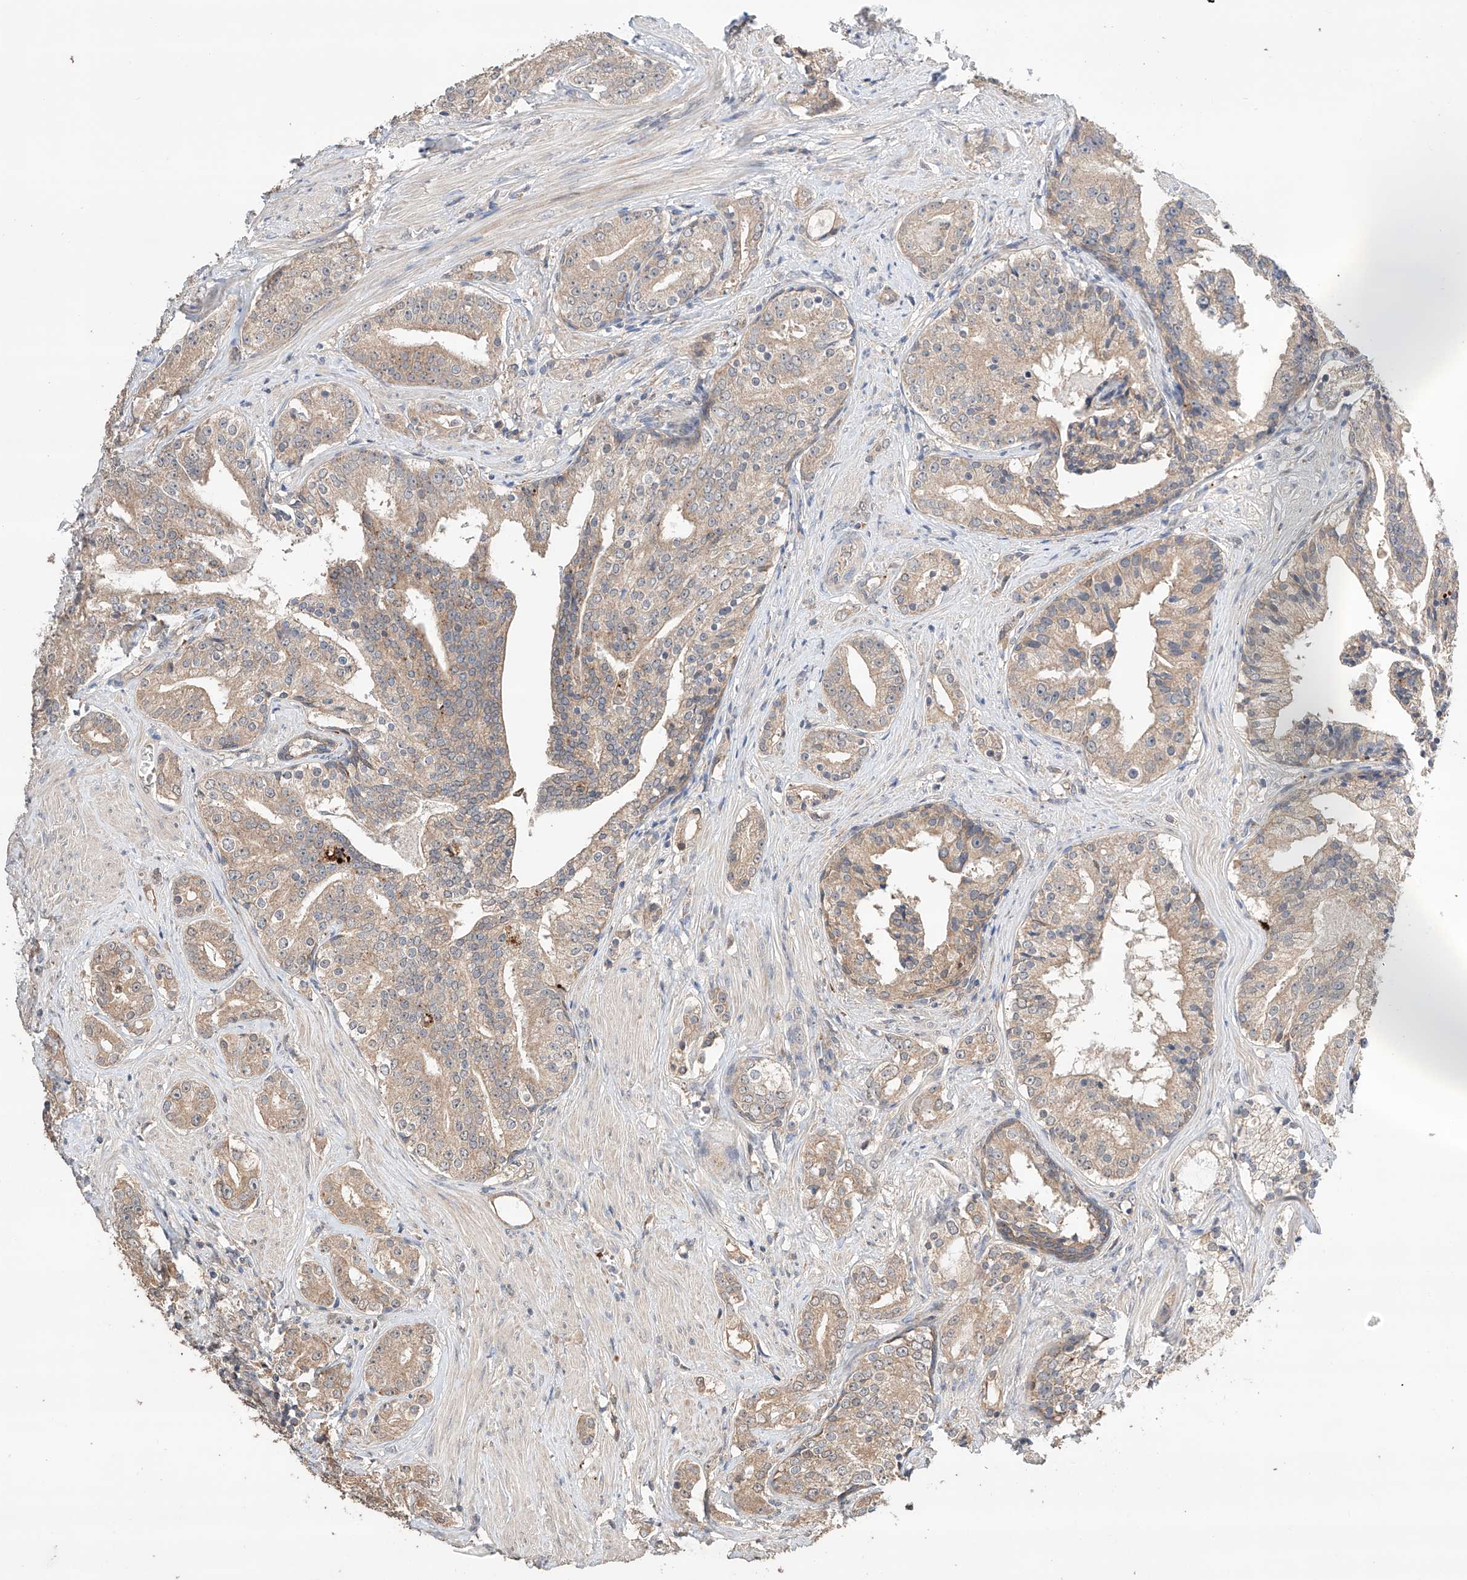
{"staining": {"intensity": "weak", "quantity": "25%-75%", "location": "cytoplasmic/membranous"}, "tissue": "prostate cancer", "cell_type": "Tumor cells", "image_type": "cancer", "snomed": [{"axis": "morphology", "description": "Adenocarcinoma, High grade"}, {"axis": "topography", "description": "Prostate"}], "caption": "Immunohistochemical staining of high-grade adenocarcinoma (prostate) reveals weak cytoplasmic/membranous protein staining in about 25%-75% of tumor cells. (IHC, brightfield microscopy, high magnification).", "gene": "ZFHX2", "patient": {"sex": "male", "age": 58}}